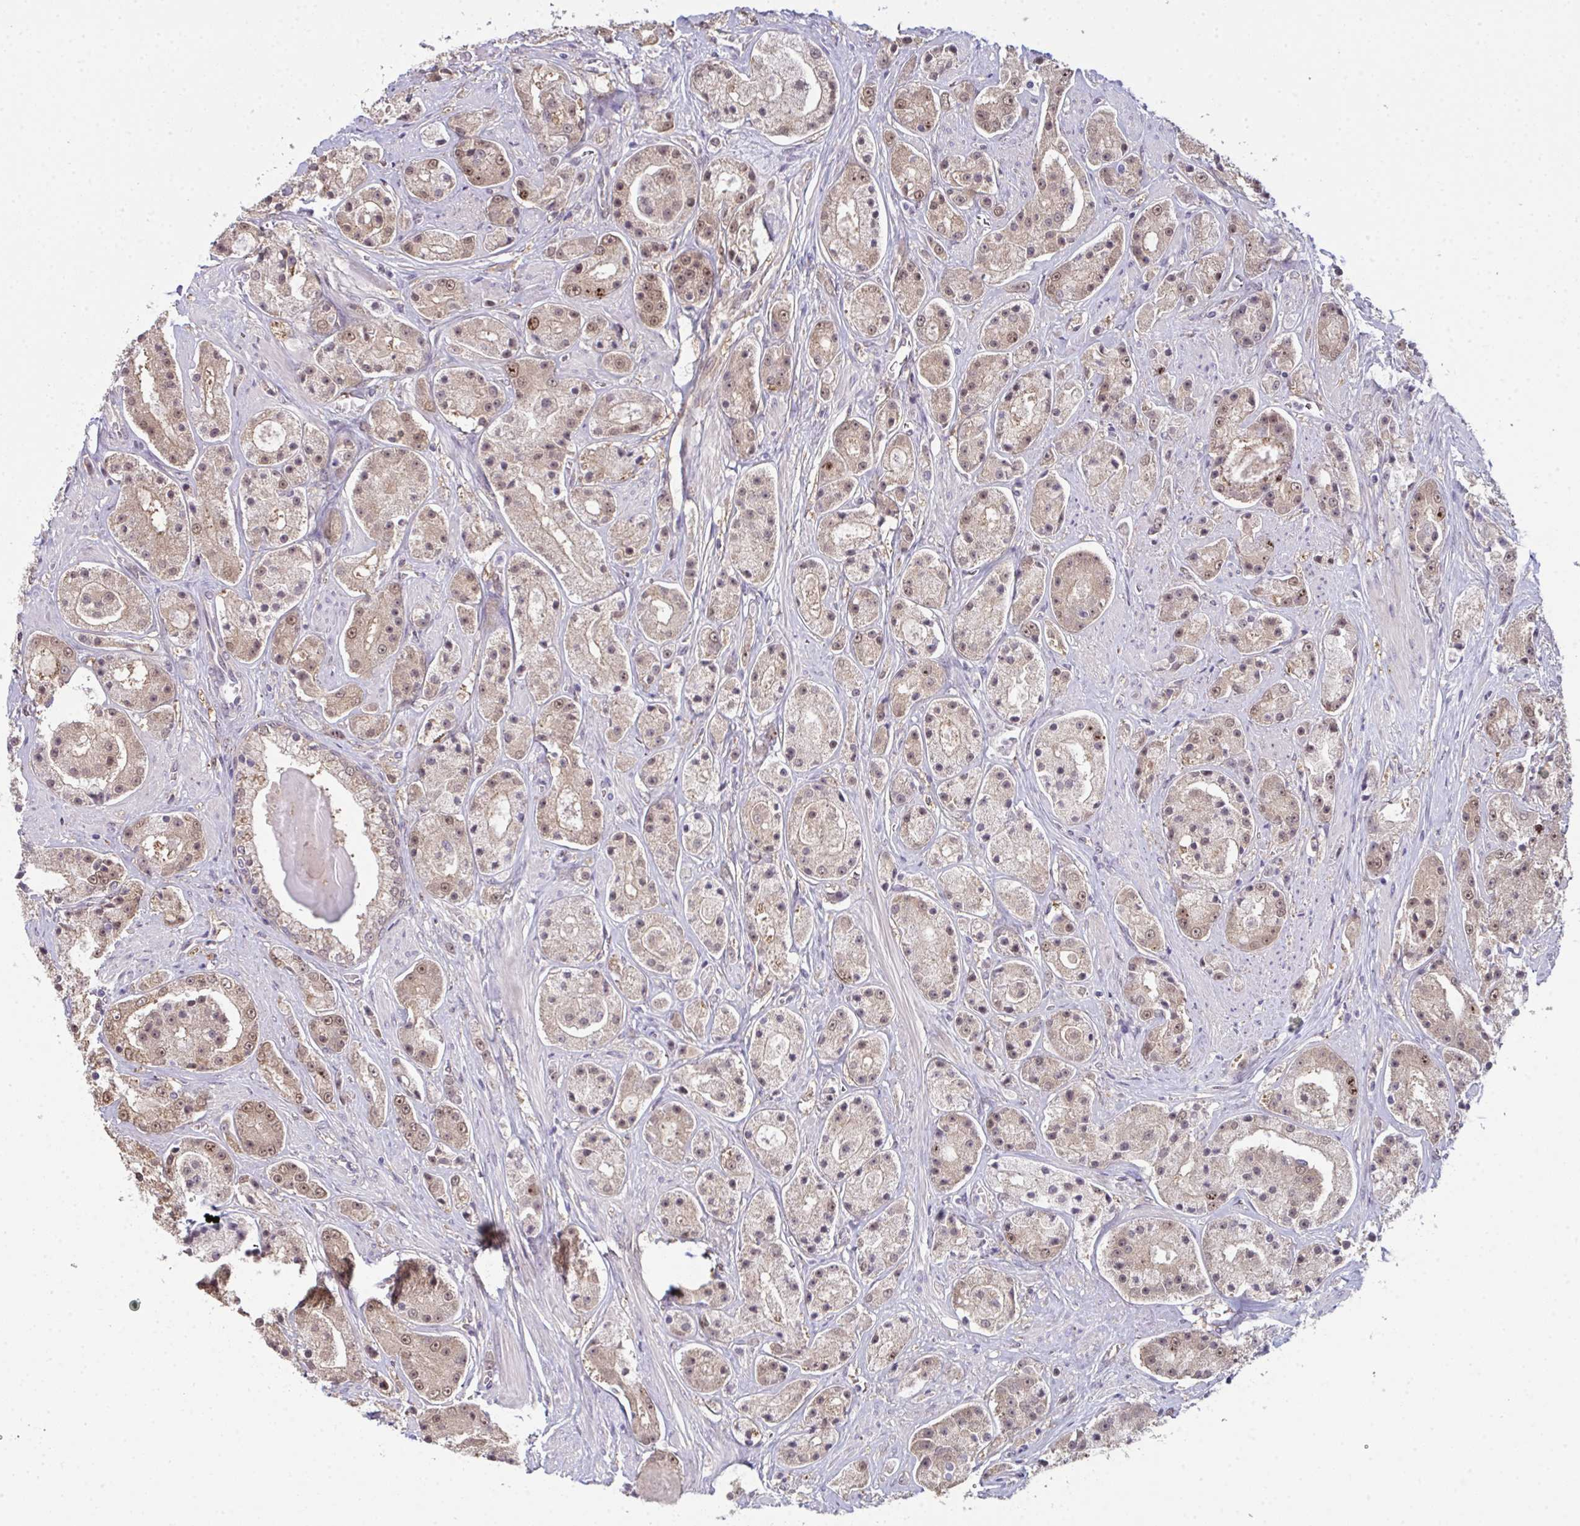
{"staining": {"intensity": "weak", "quantity": ">75%", "location": "cytoplasmic/membranous,nuclear"}, "tissue": "prostate cancer", "cell_type": "Tumor cells", "image_type": "cancer", "snomed": [{"axis": "morphology", "description": "Adenocarcinoma, High grade"}, {"axis": "topography", "description": "Prostate"}], "caption": "Protein analysis of prostate cancer tissue demonstrates weak cytoplasmic/membranous and nuclear staining in approximately >75% of tumor cells. Nuclei are stained in blue.", "gene": "SETD7", "patient": {"sex": "male", "age": 67}}